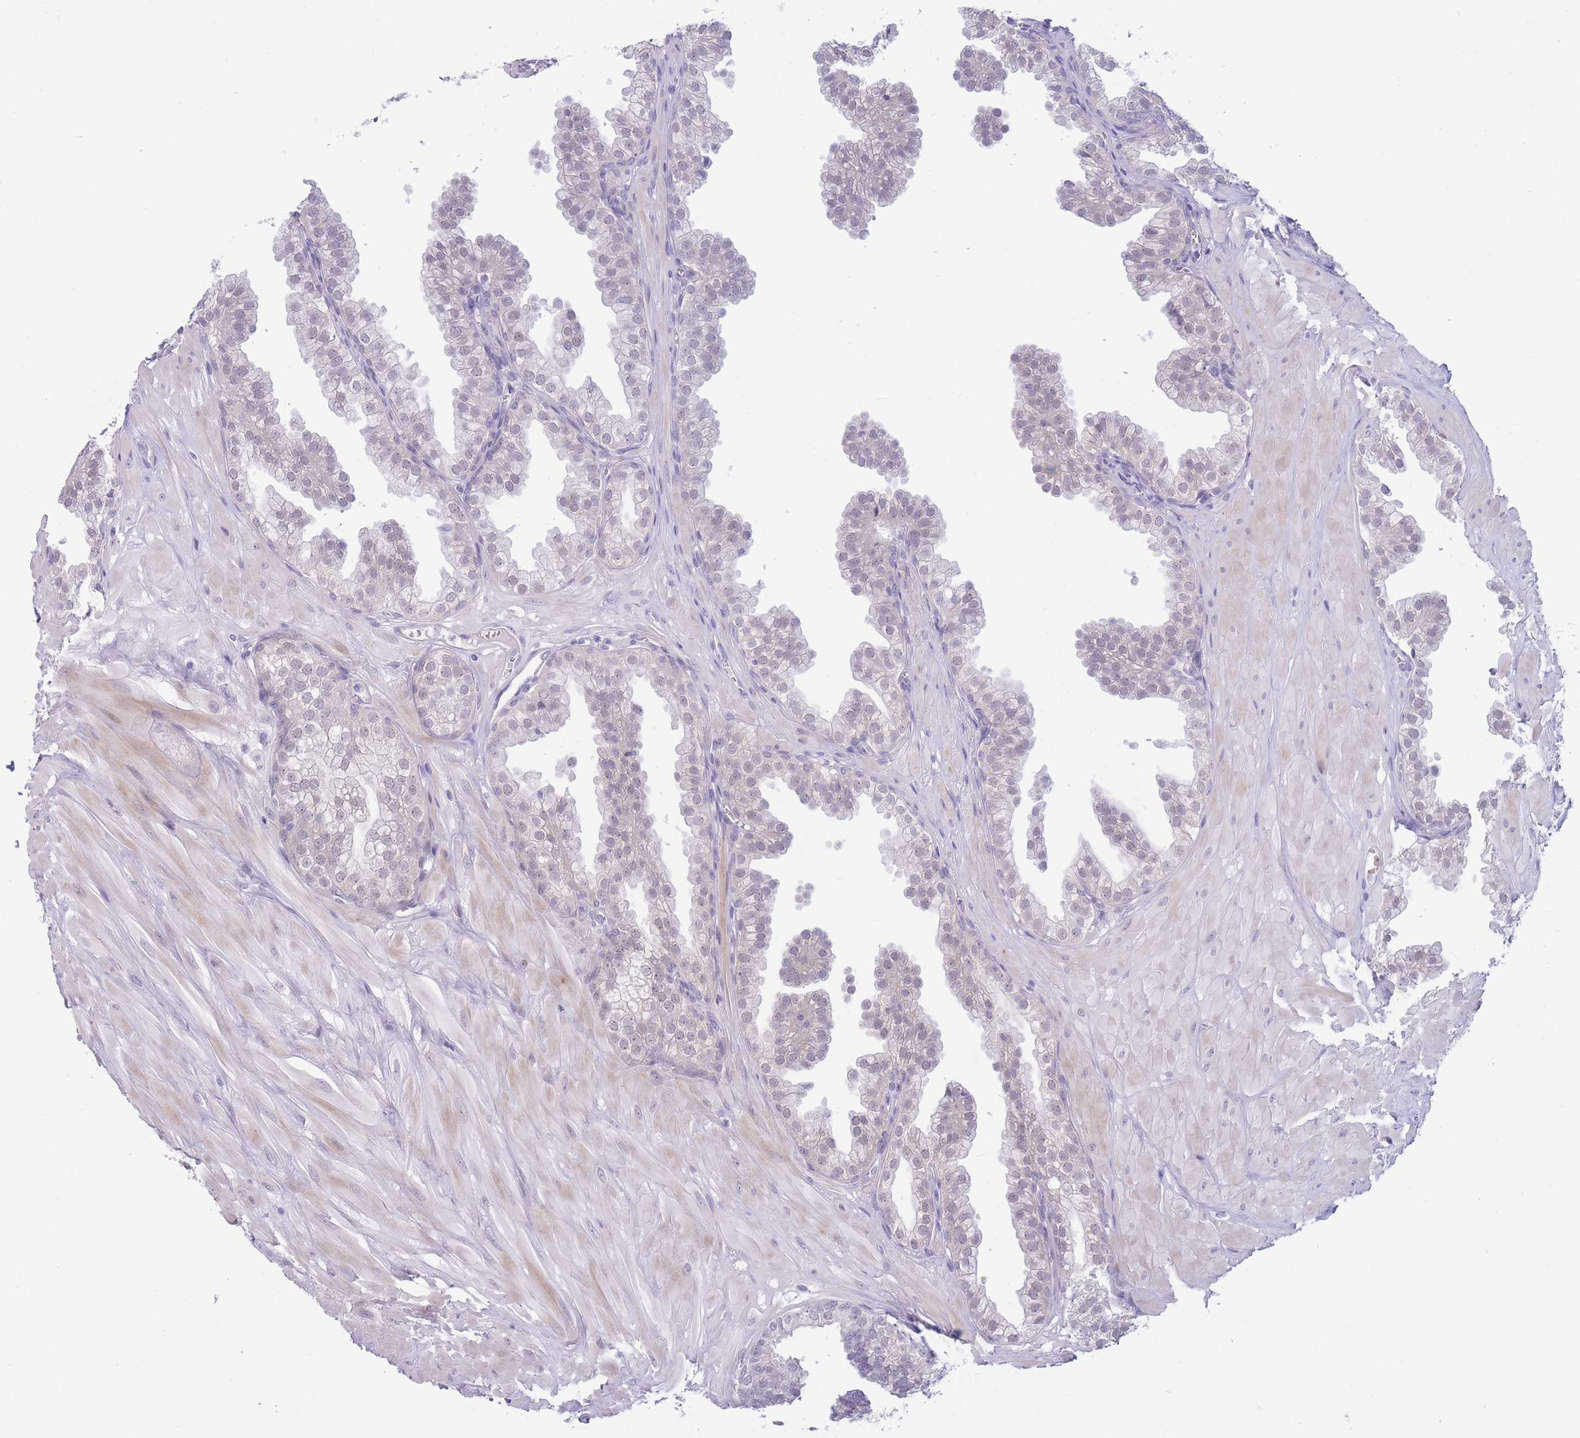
{"staining": {"intensity": "negative", "quantity": "none", "location": "none"}, "tissue": "prostate", "cell_type": "Glandular cells", "image_type": "normal", "snomed": [{"axis": "morphology", "description": "Normal tissue, NOS"}, {"axis": "topography", "description": "Prostate"}, {"axis": "topography", "description": "Peripheral nerve tissue"}], "caption": "Unremarkable prostate was stained to show a protein in brown. There is no significant expression in glandular cells. Brightfield microscopy of immunohistochemistry stained with DAB (brown) and hematoxylin (blue), captured at high magnification.", "gene": "FBXO46", "patient": {"sex": "male", "age": 55}}